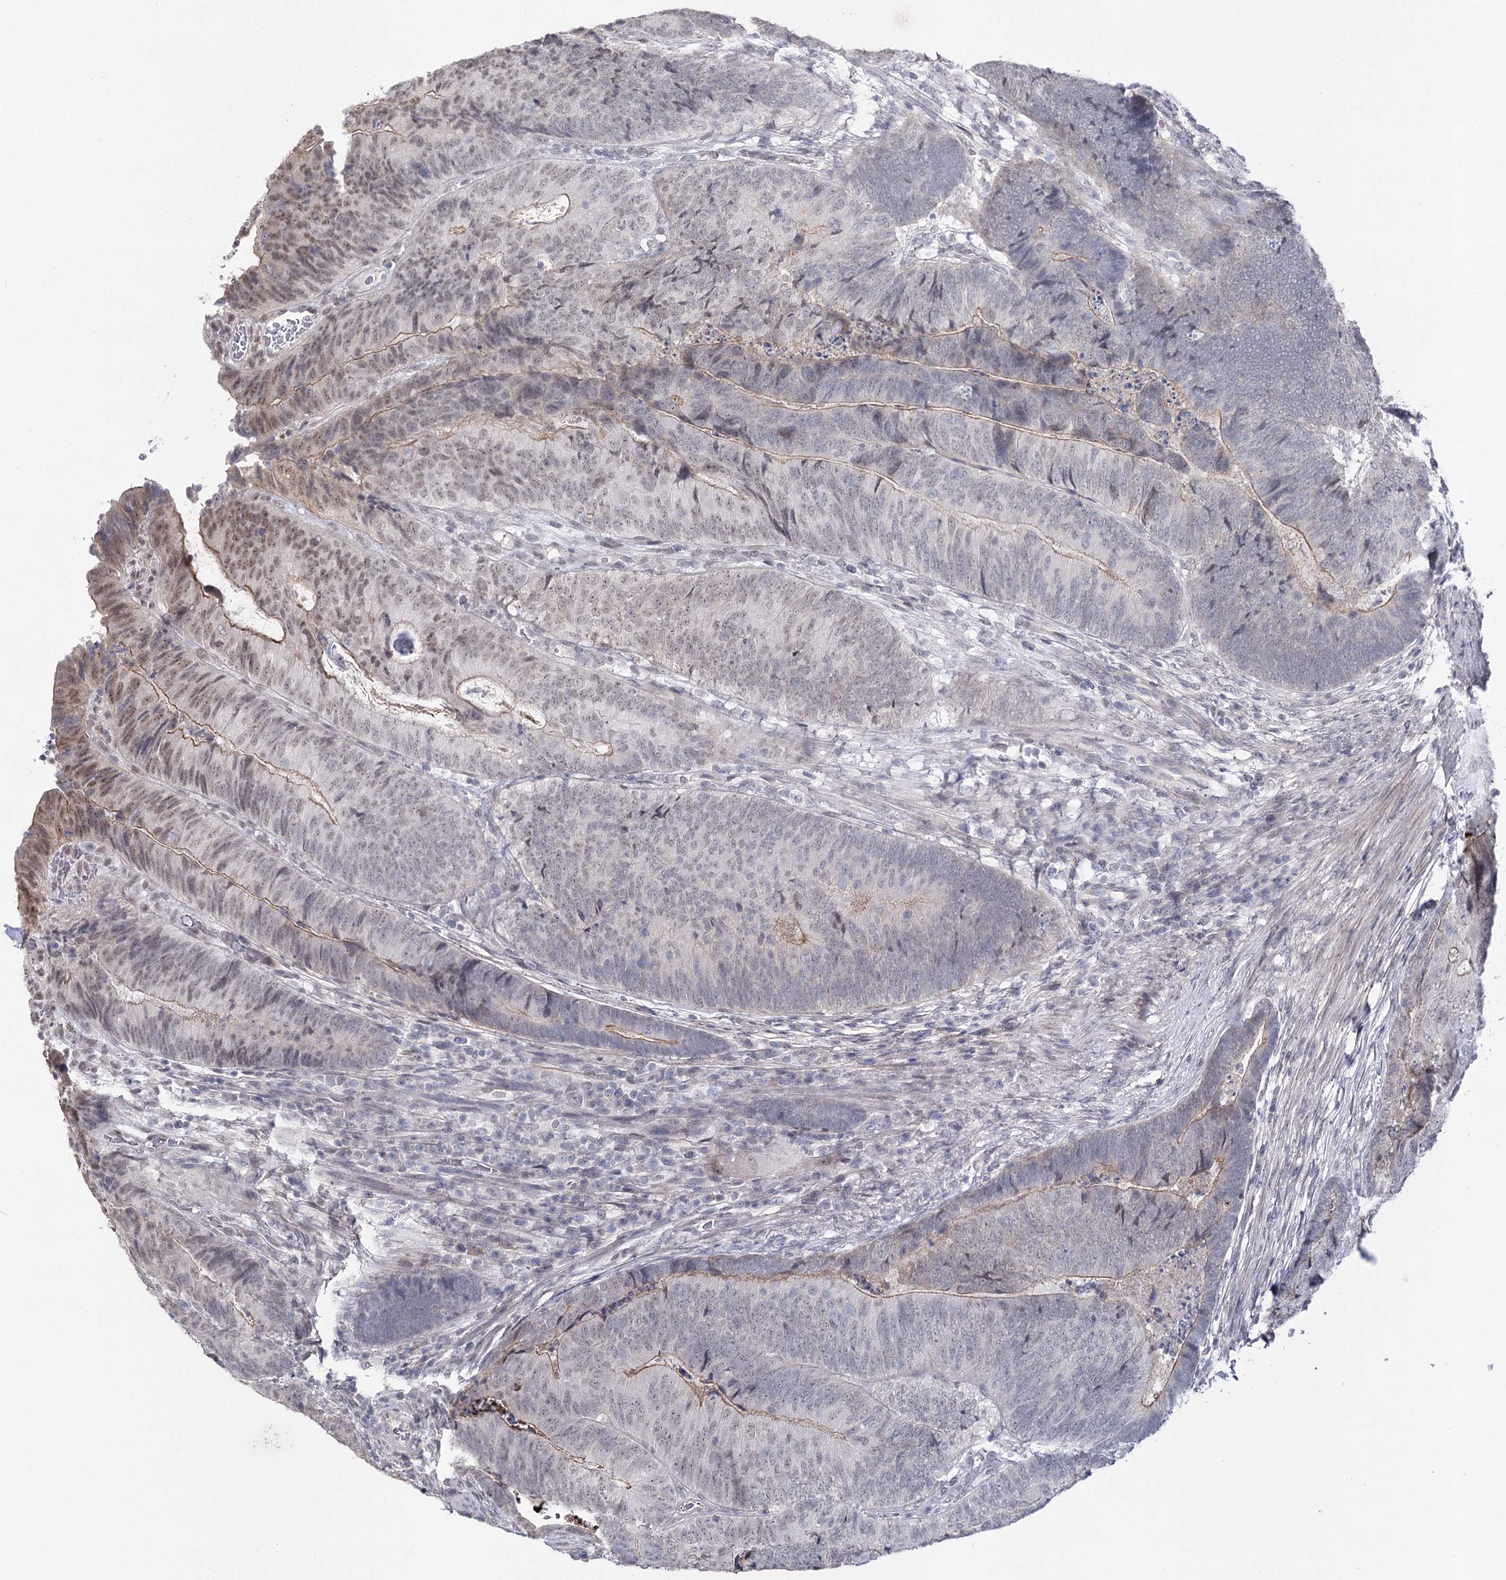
{"staining": {"intensity": "moderate", "quantity": "<25%", "location": "nuclear"}, "tissue": "colorectal cancer", "cell_type": "Tumor cells", "image_type": "cancer", "snomed": [{"axis": "morphology", "description": "Adenocarcinoma, NOS"}, {"axis": "topography", "description": "Colon"}], "caption": "A photomicrograph of adenocarcinoma (colorectal) stained for a protein demonstrates moderate nuclear brown staining in tumor cells.", "gene": "ATP10B", "patient": {"sex": "female", "age": 67}}